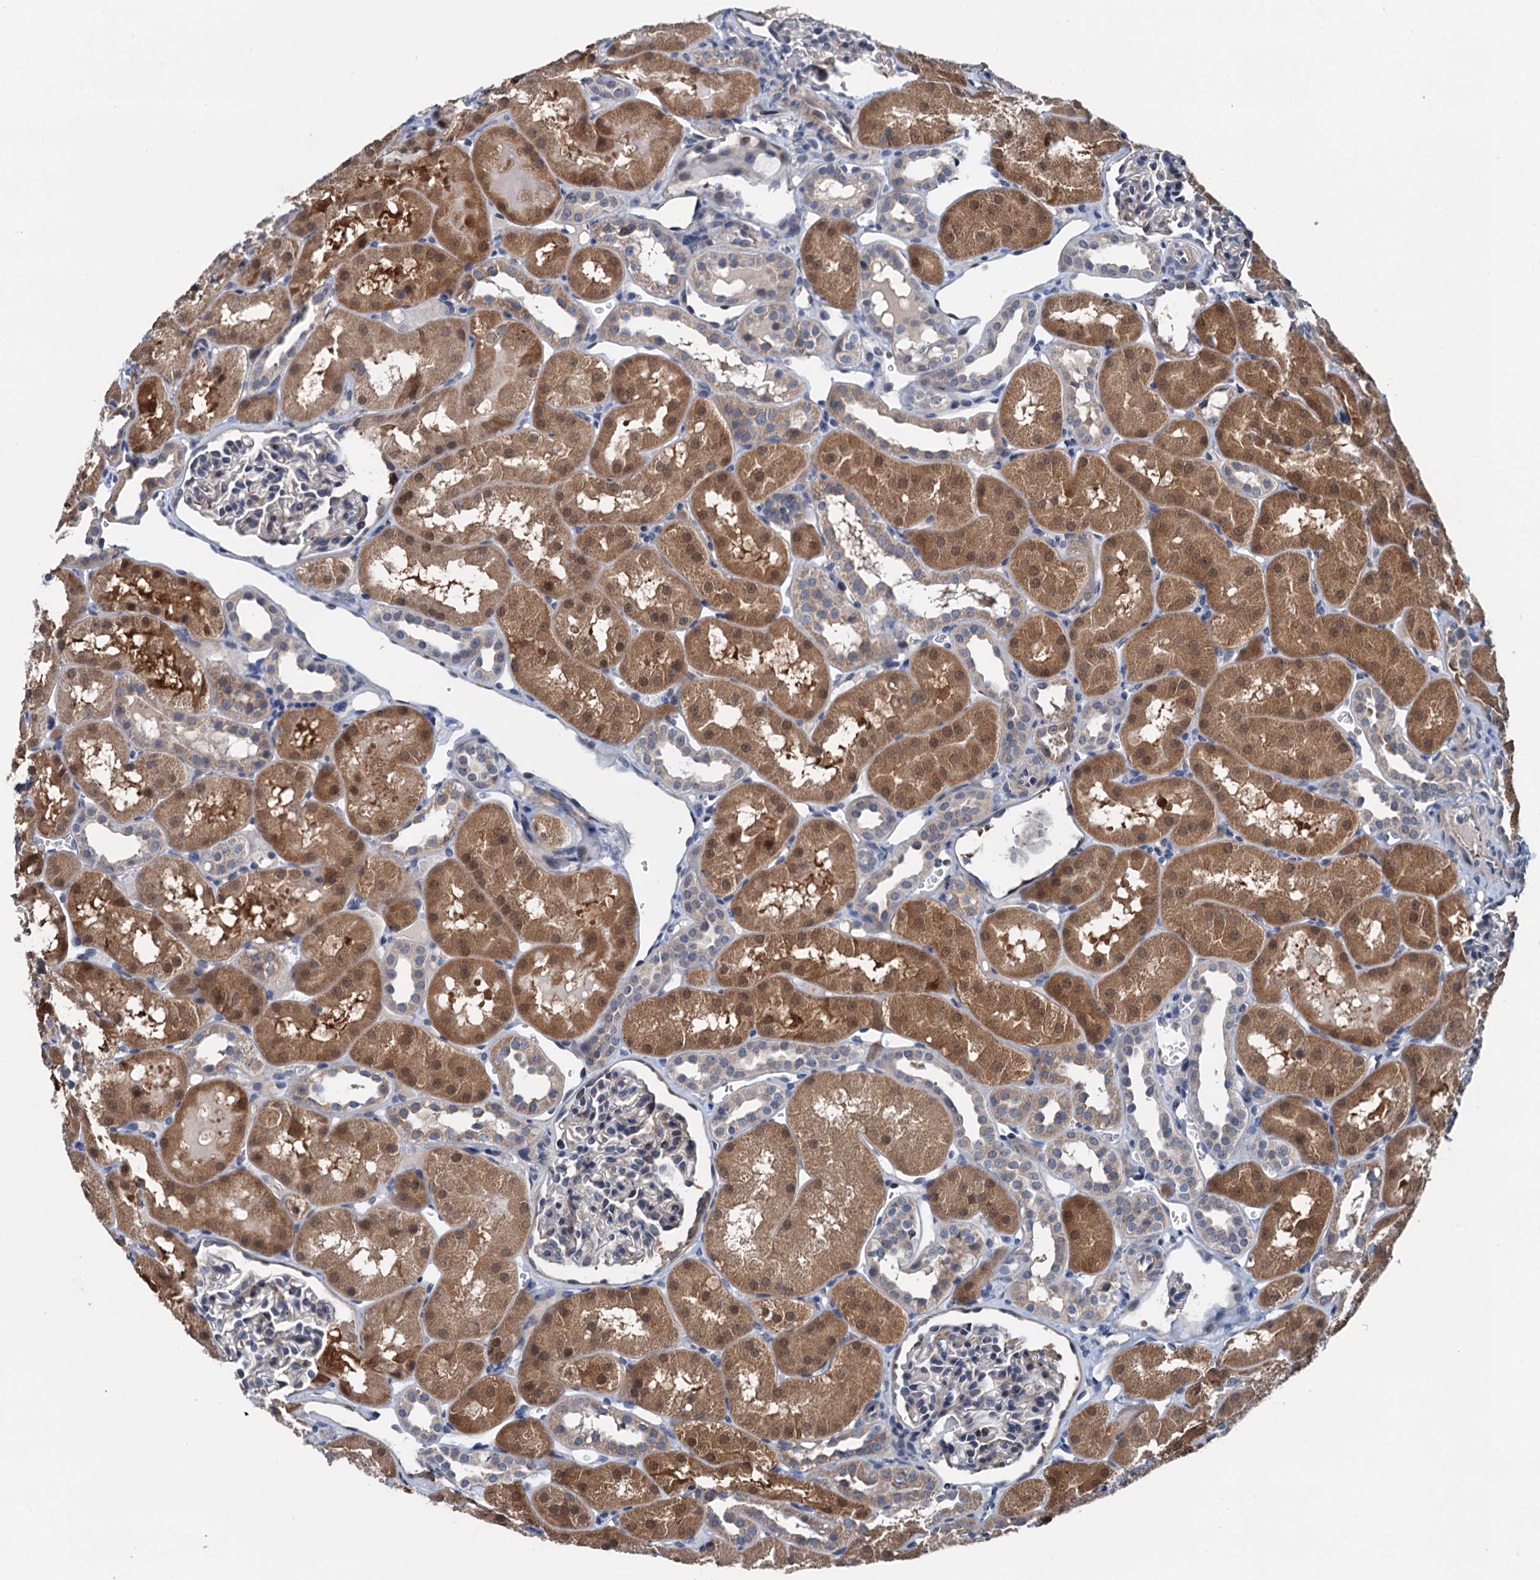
{"staining": {"intensity": "weak", "quantity": "<25%", "location": "cytoplasmic/membranous"}, "tissue": "kidney", "cell_type": "Cells in glomeruli", "image_type": "normal", "snomed": [{"axis": "morphology", "description": "Normal tissue, NOS"}, {"axis": "topography", "description": "Kidney"}, {"axis": "topography", "description": "Urinary bladder"}], "caption": "Immunohistochemistry of normal human kidney shows no positivity in cells in glomeruli. (Immunohistochemistry (ihc), brightfield microscopy, high magnification).", "gene": "ELAC1", "patient": {"sex": "male", "age": 16}}